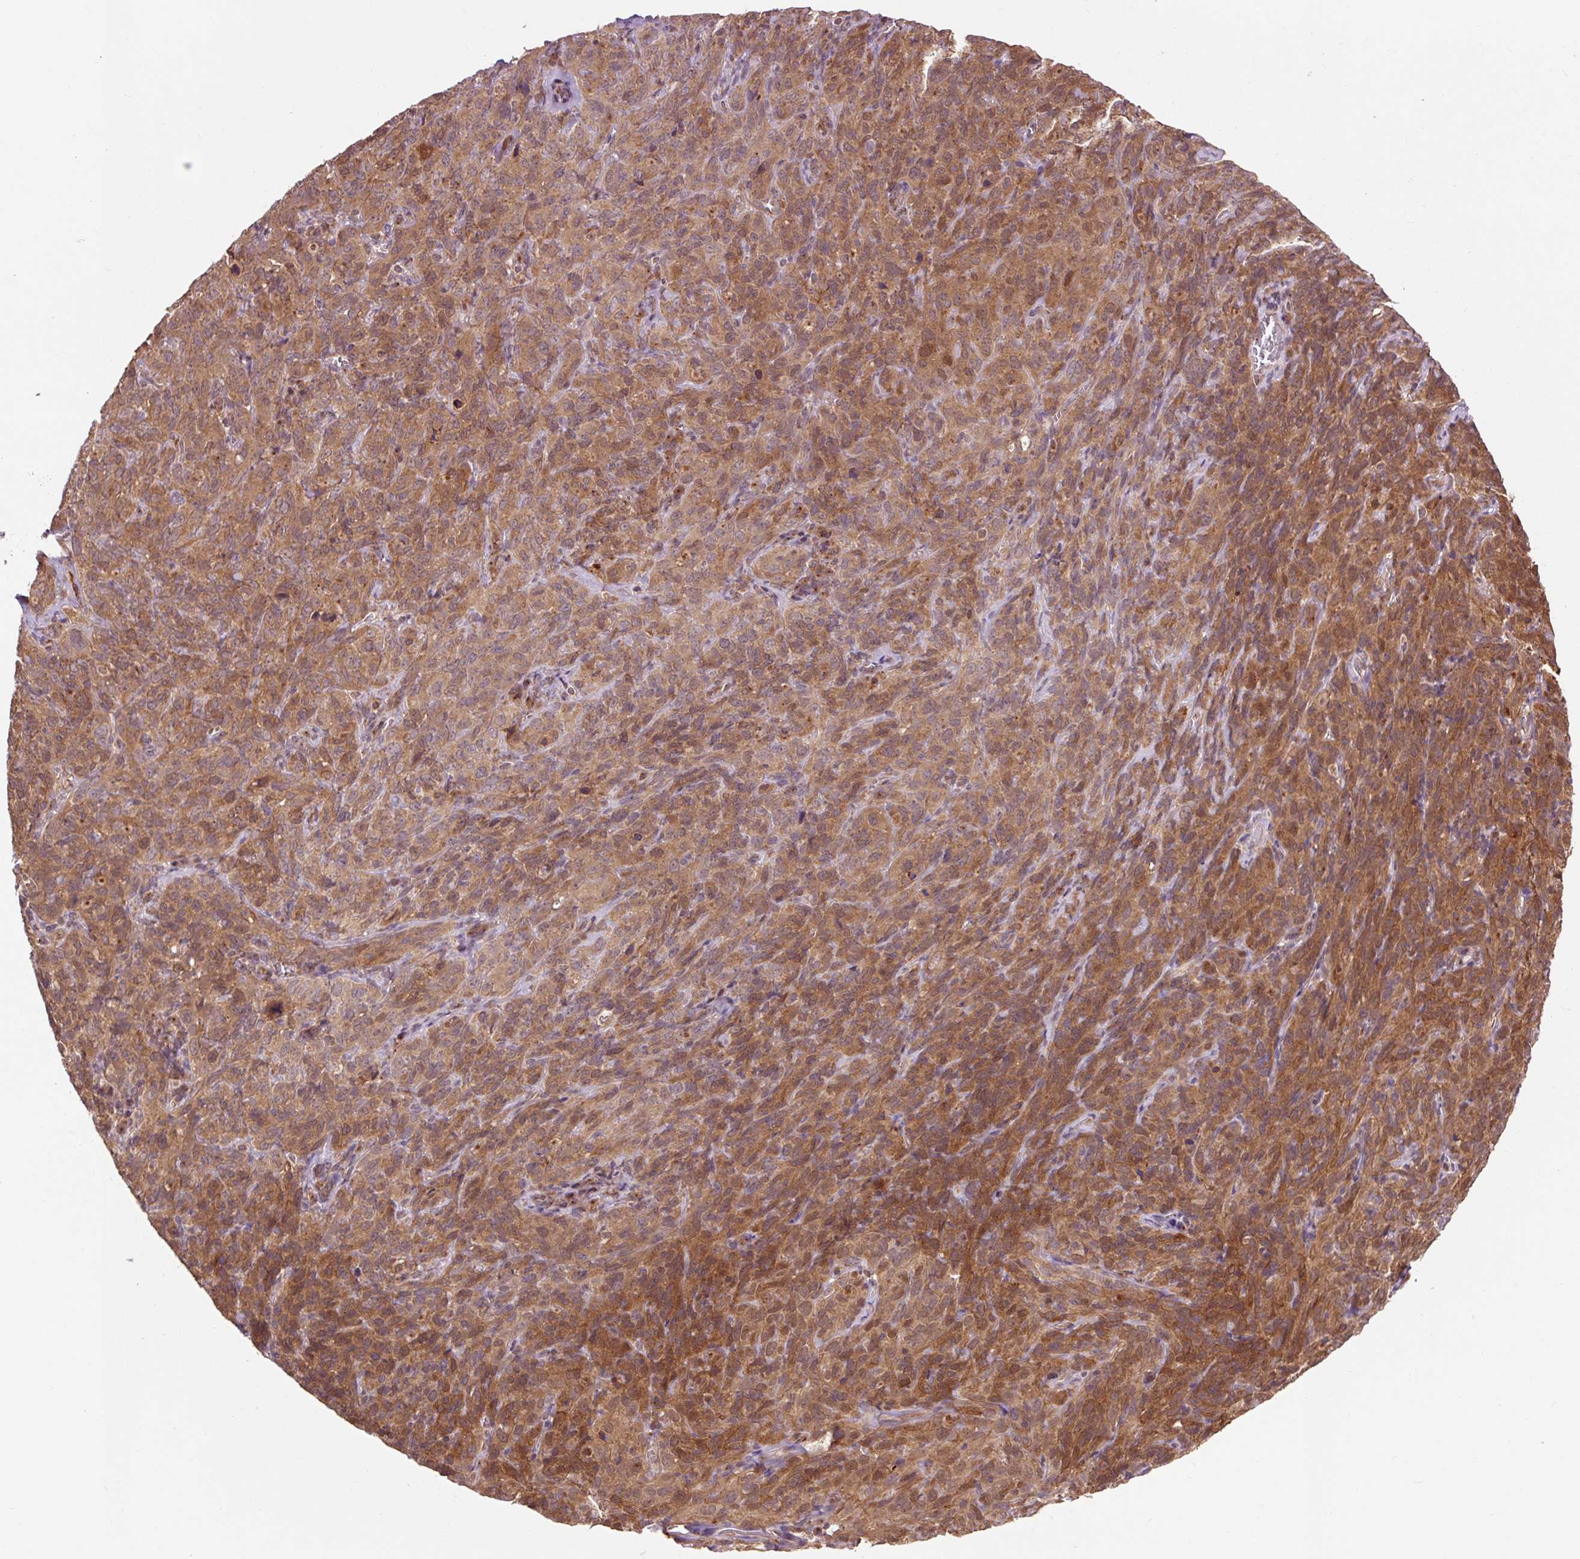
{"staining": {"intensity": "moderate", "quantity": ">75%", "location": "cytoplasmic/membranous"}, "tissue": "cervical cancer", "cell_type": "Tumor cells", "image_type": "cancer", "snomed": [{"axis": "morphology", "description": "Squamous cell carcinoma, NOS"}, {"axis": "topography", "description": "Cervix"}], "caption": "Squamous cell carcinoma (cervical) stained with DAB immunohistochemistry demonstrates medium levels of moderate cytoplasmic/membranous positivity in about >75% of tumor cells.", "gene": "MMS19", "patient": {"sex": "female", "age": 51}}